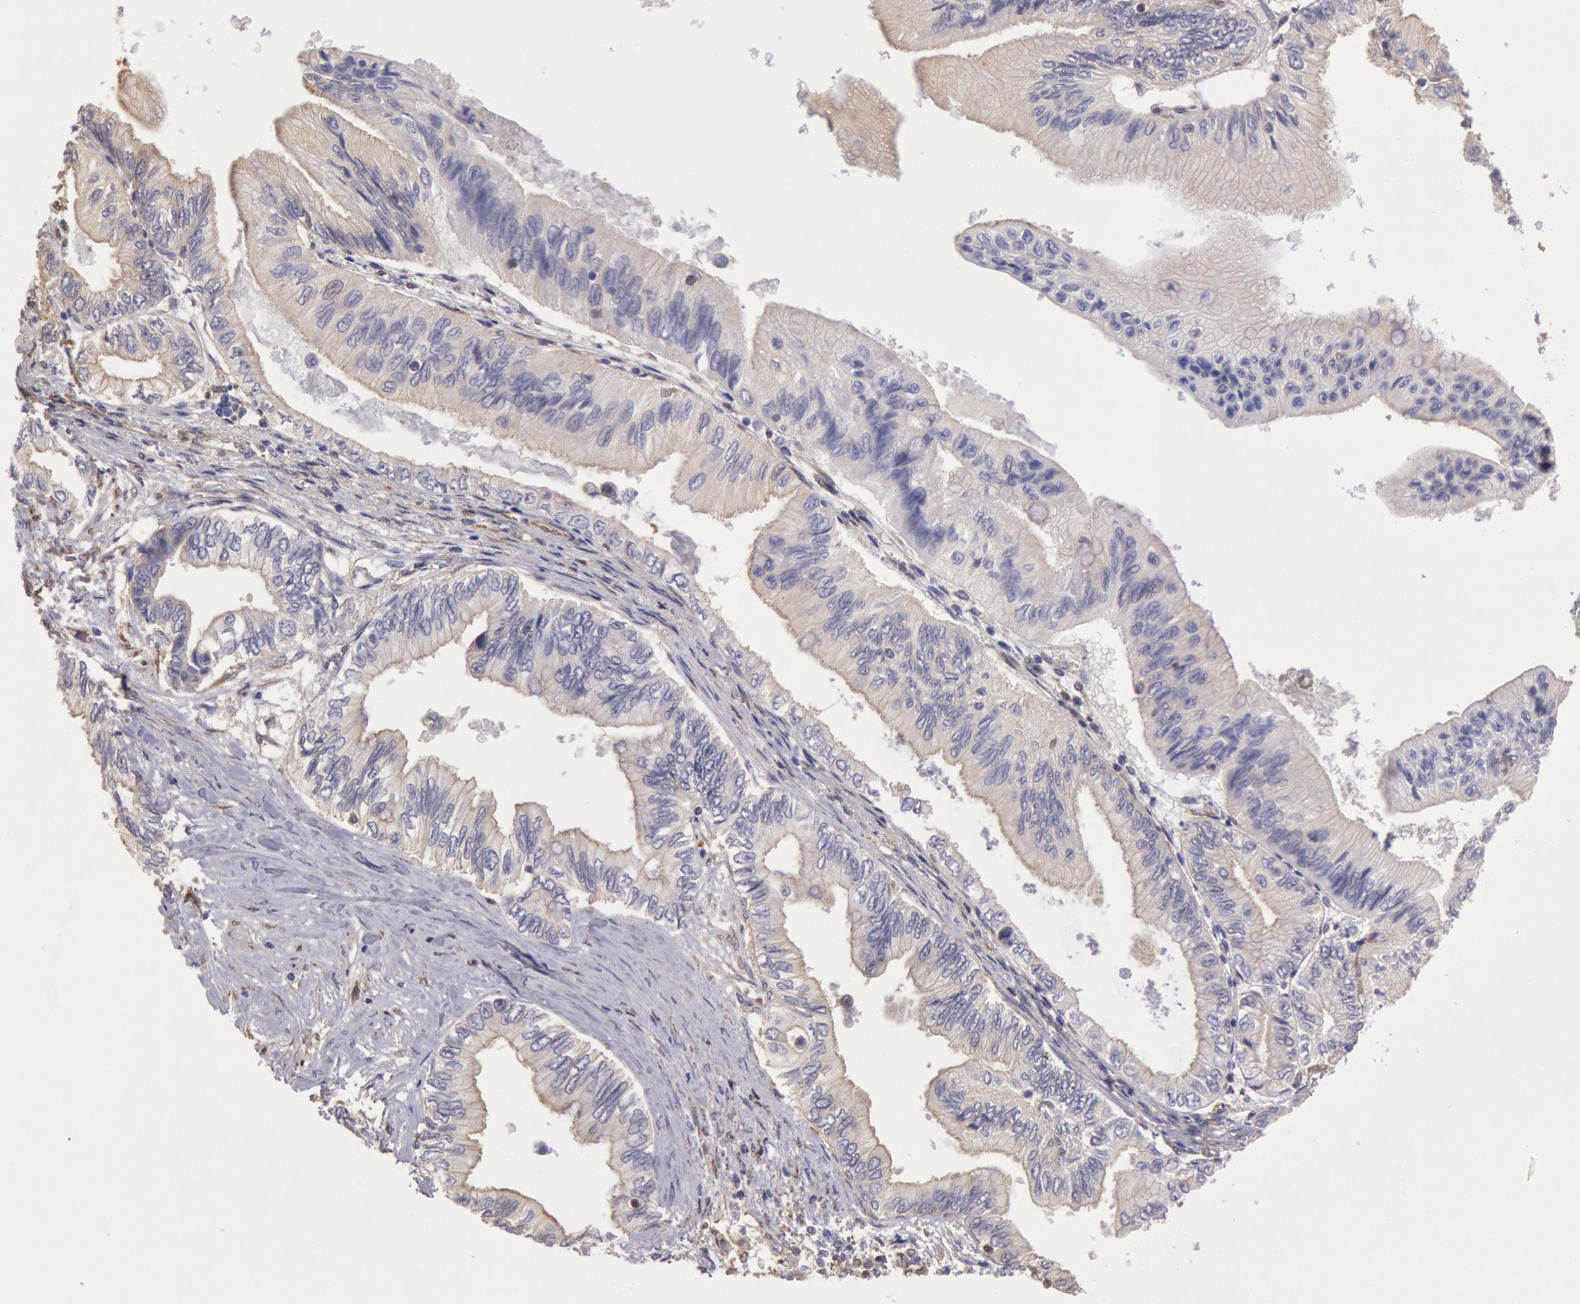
{"staining": {"intensity": "negative", "quantity": "none", "location": "none"}, "tissue": "pancreatic cancer", "cell_type": "Tumor cells", "image_type": "cancer", "snomed": [{"axis": "morphology", "description": "Adenocarcinoma, NOS"}, {"axis": "topography", "description": "Pancreas"}], "caption": "Histopathology image shows no significant protein staining in tumor cells of pancreatic adenocarcinoma.", "gene": "CCDC50", "patient": {"sex": "female", "age": 66}}